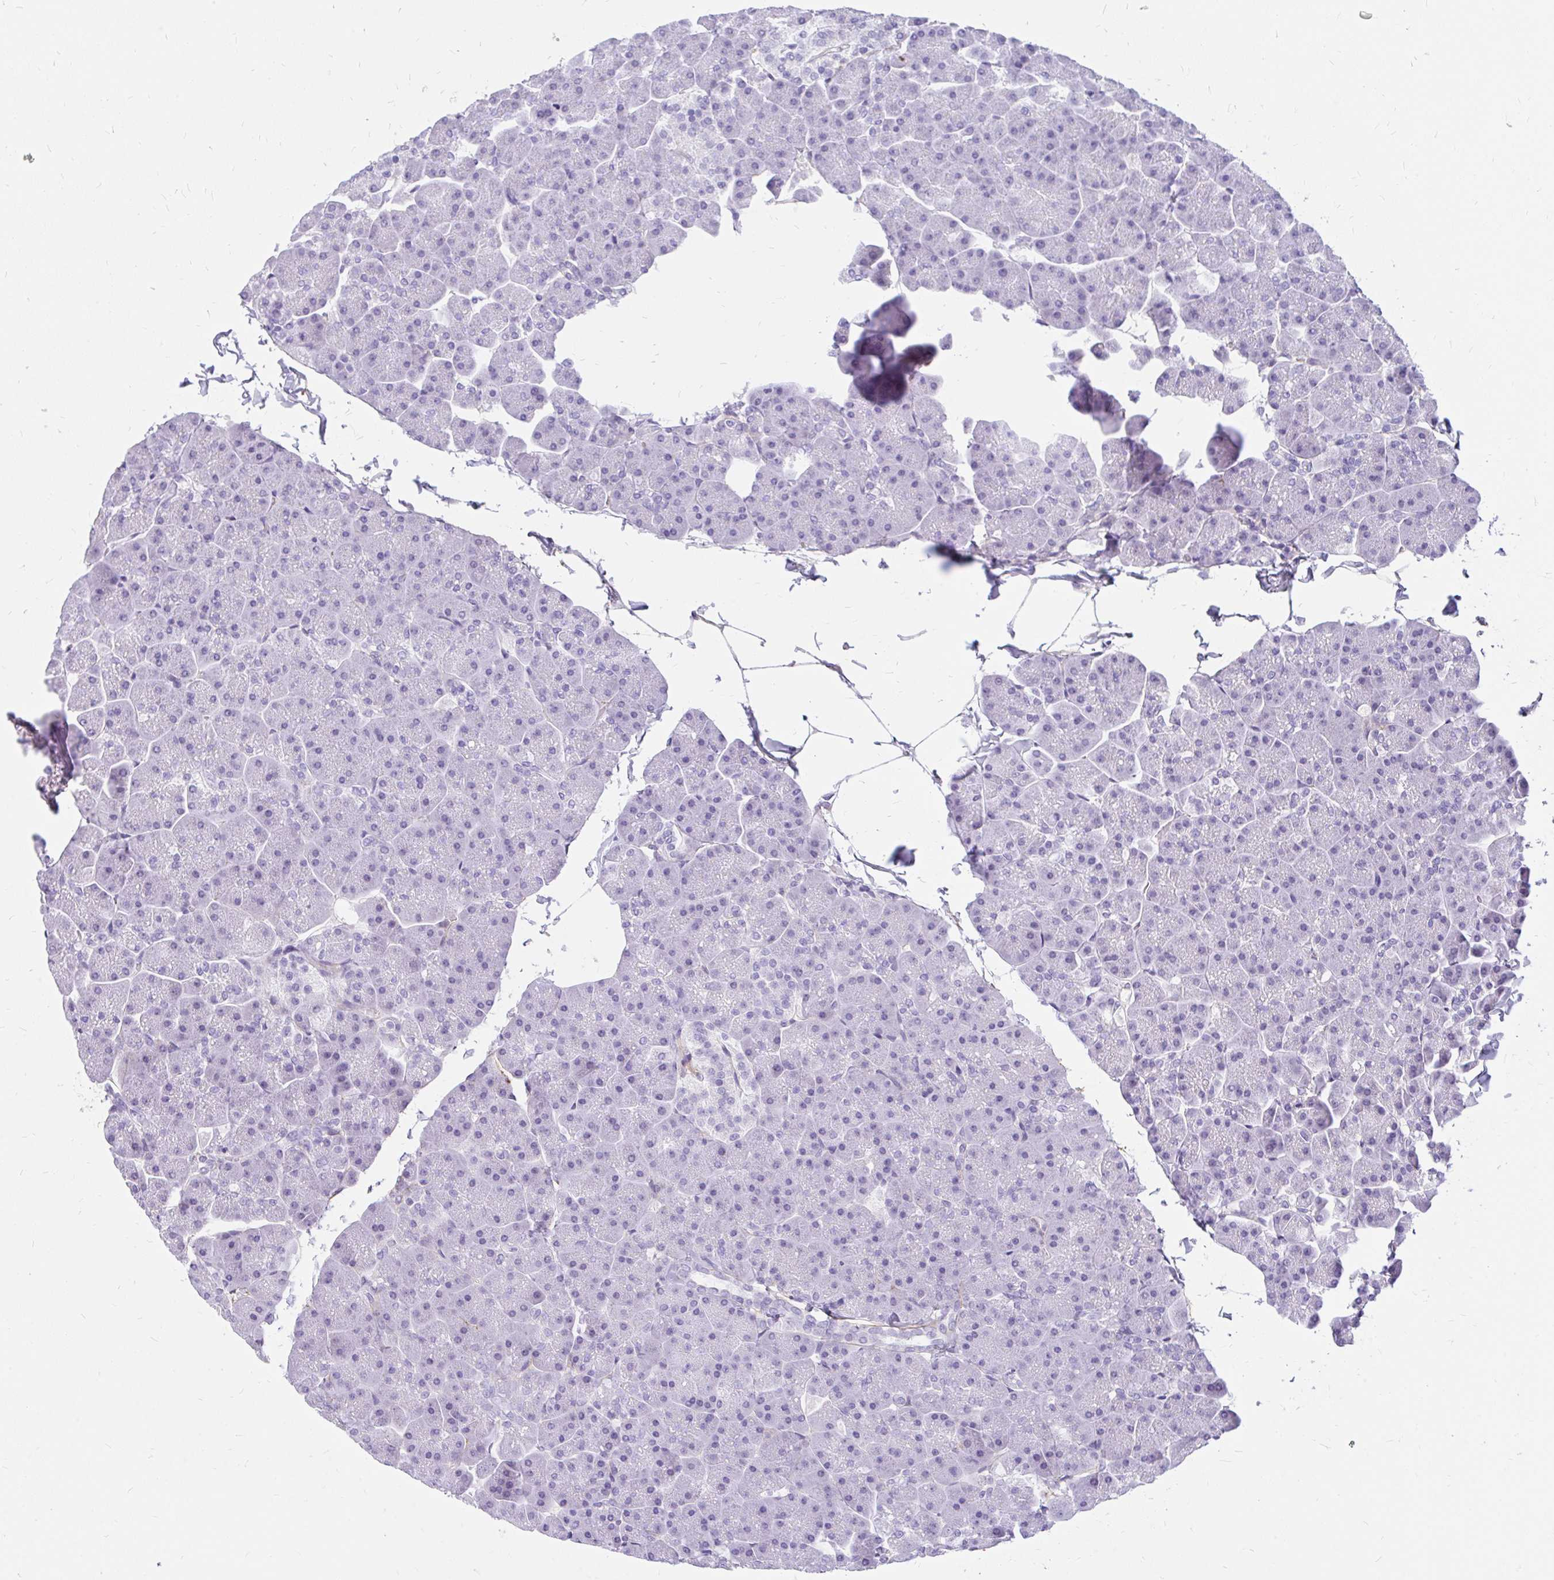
{"staining": {"intensity": "negative", "quantity": "none", "location": "none"}, "tissue": "pancreas", "cell_type": "Exocrine glandular cells", "image_type": "normal", "snomed": [{"axis": "morphology", "description": "Normal tissue, NOS"}, {"axis": "topography", "description": "Pancreas"}], "caption": "IHC of benign human pancreas shows no positivity in exocrine glandular cells. The staining was performed using DAB to visualize the protein expression in brown, while the nuclei were stained in blue with hematoxylin (Magnification: 20x).", "gene": "FAM83C", "patient": {"sex": "male", "age": 35}}